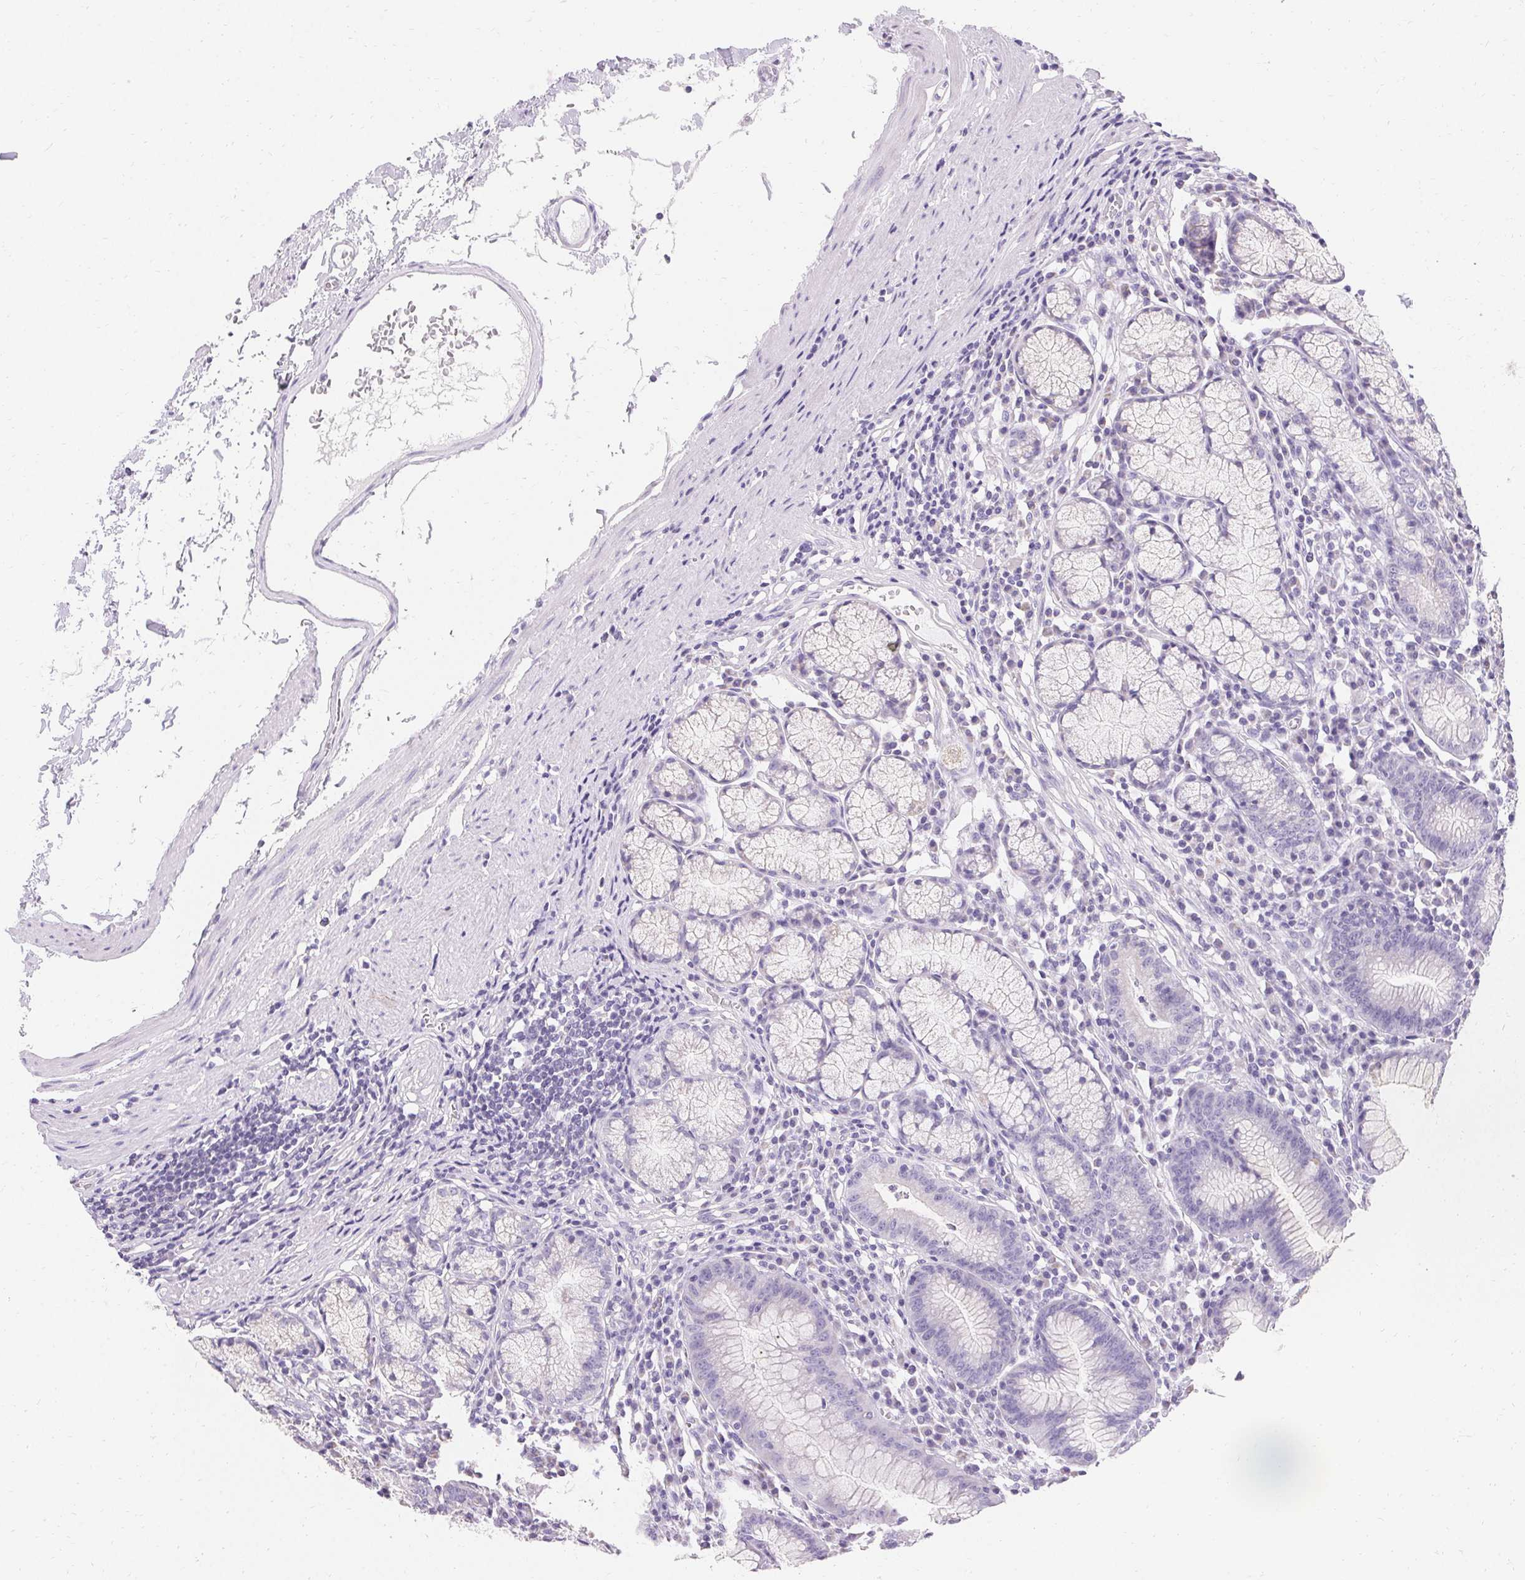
{"staining": {"intensity": "moderate", "quantity": "<25%", "location": "cytoplasmic/membranous"}, "tissue": "stomach", "cell_type": "Glandular cells", "image_type": "normal", "snomed": [{"axis": "morphology", "description": "Normal tissue, NOS"}, {"axis": "topography", "description": "Stomach"}], "caption": "Benign stomach displays moderate cytoplasmic/membranous positivity in about <25% of glandular cells, visualized by immunohistochemistry.", "gene": "ASGR2", "patient": {"sex": "male", "age": 55}}